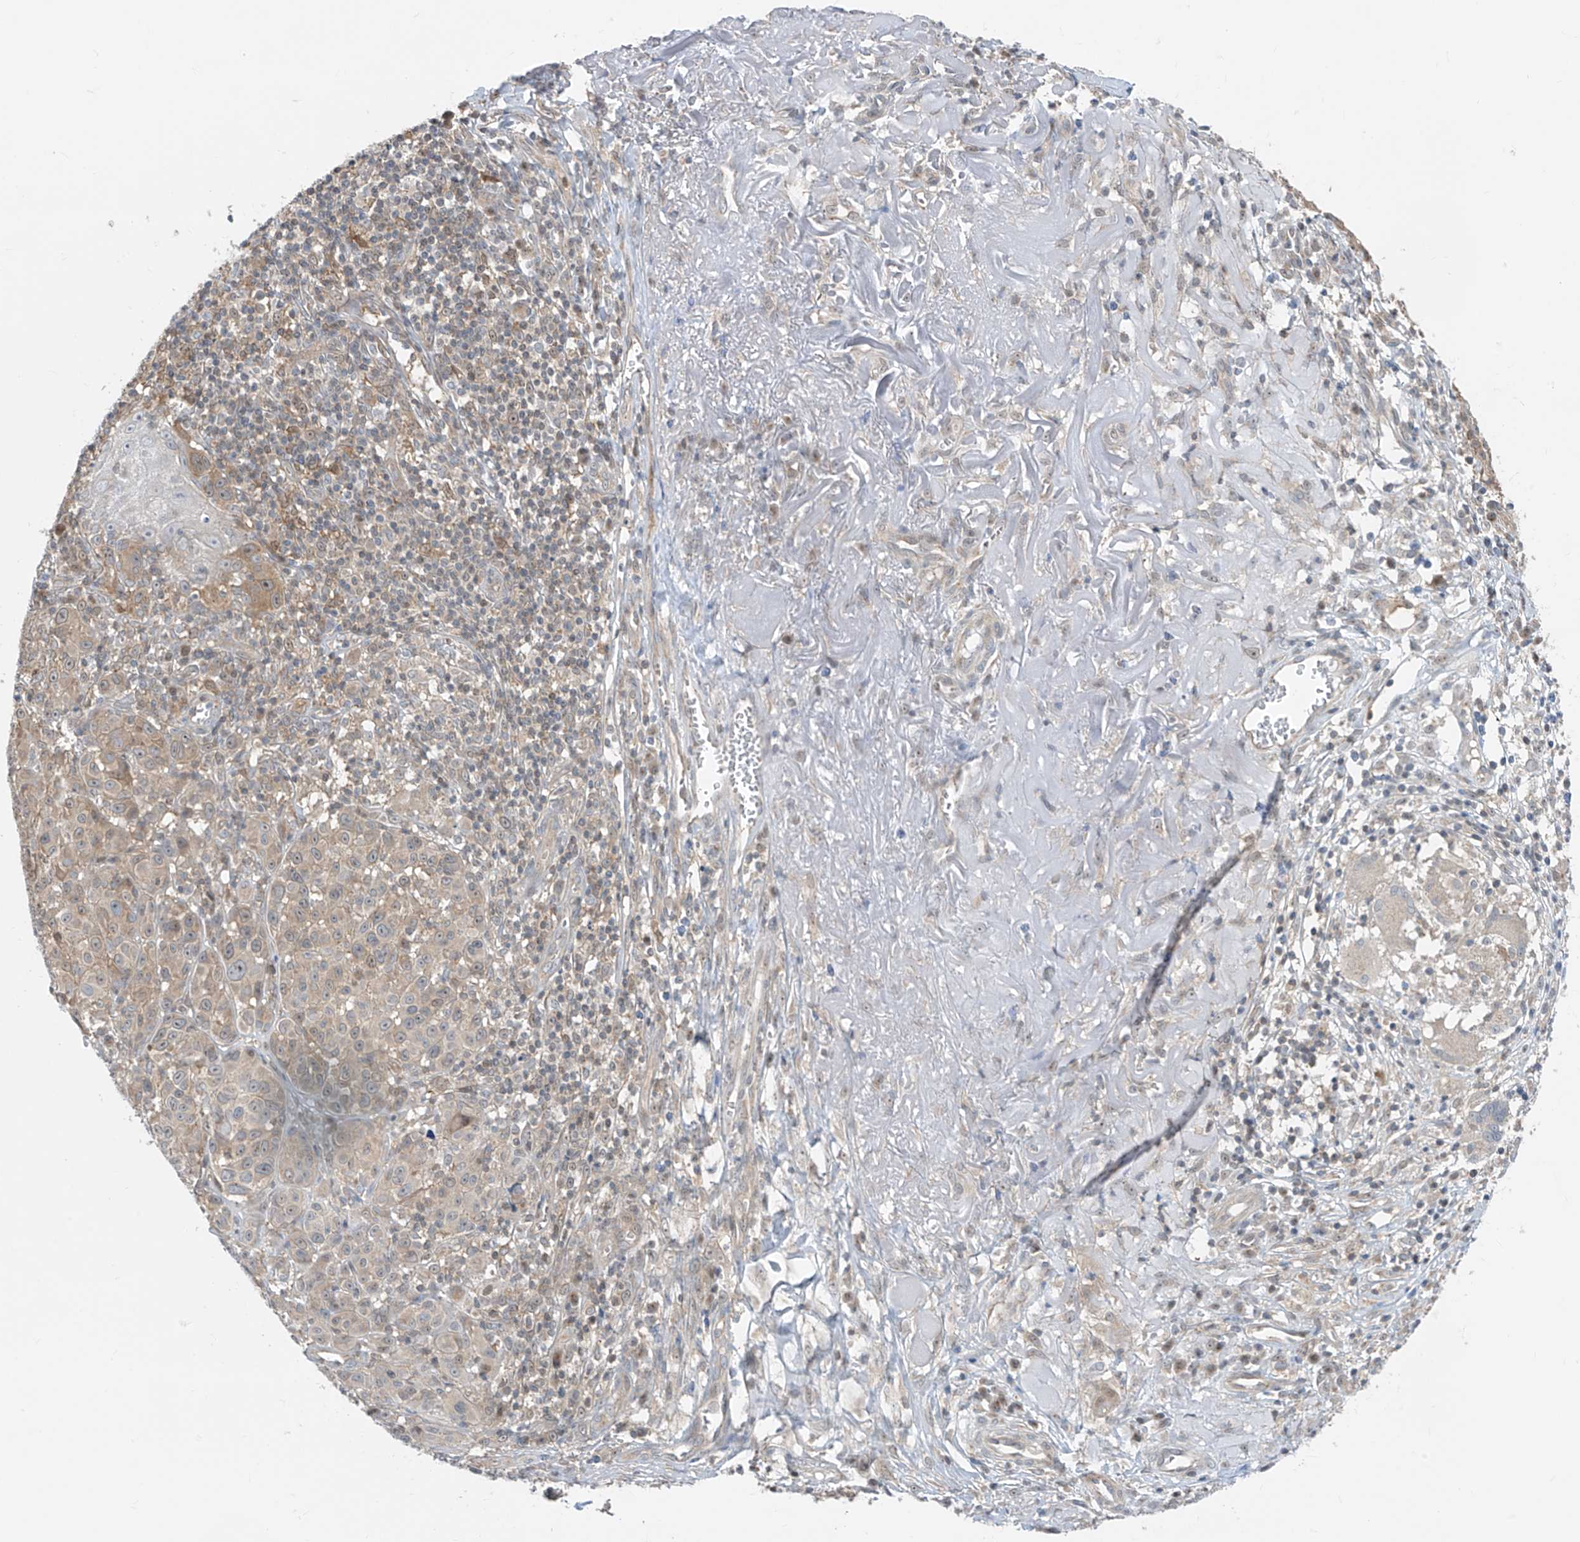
{"staining": {"intensity": "weak", "quantity": ">75%", "location": "cytoplasmic/membranous"}, "tissue": "melanoma", "cell_type": "Tumor cells", "image_type": "cancer", "snomed": [{"axis": "morphology", "description": "Malignant melanoma, NOS"}, {"axis": "topography", "description": "Skin"}], "caption": "A brown stain shows weak cytoplasmic/membranous expression of a protein in melanoma tumor cells. (IHC, brightfield microscopy, high magnification).", "gene": "TTC38", "patient": {"sex": "male", "age": 73}}